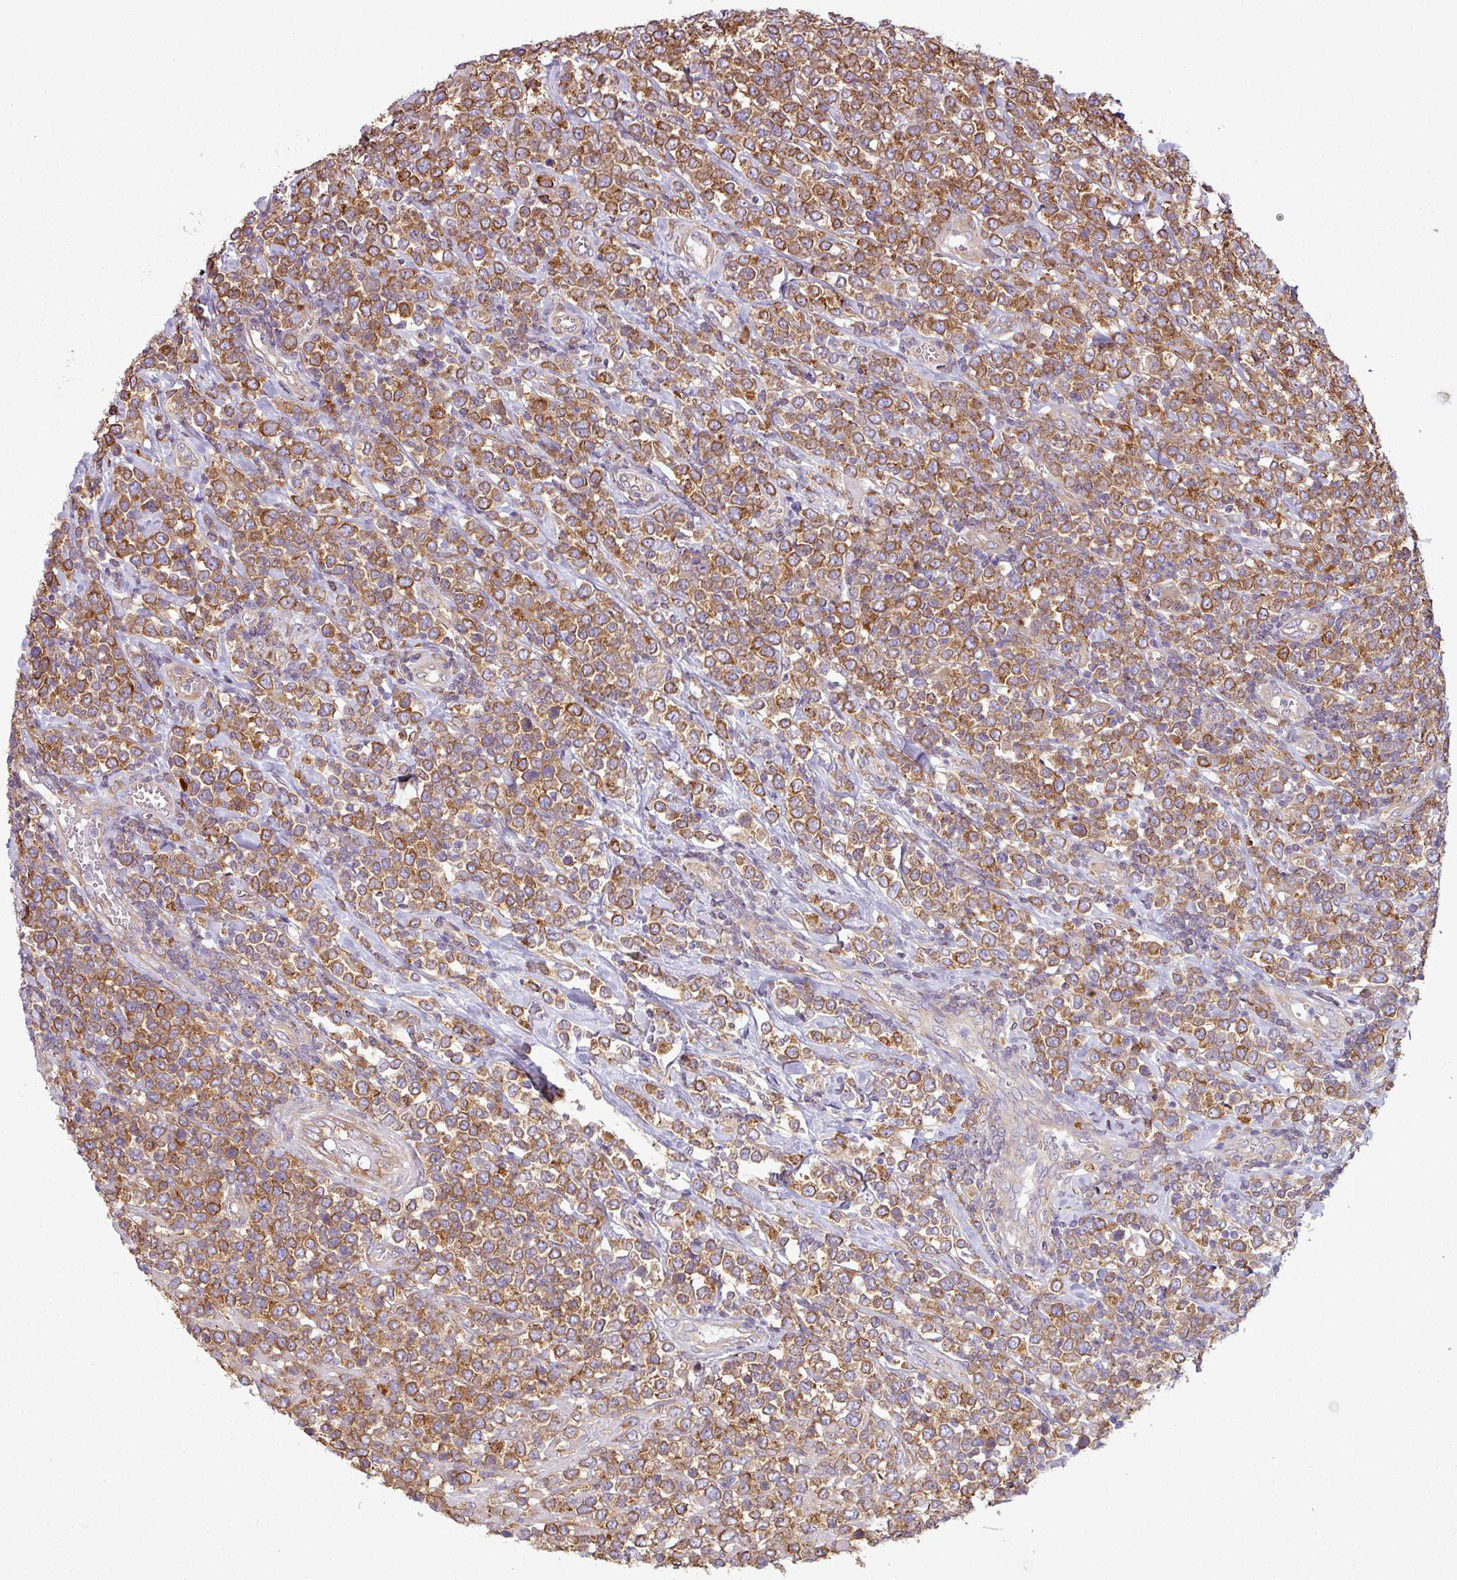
{"staining": {"intensity": "moderate", "quantity": ">75%", "location": "cytoplasmic/membranous"}, "tissue": "lymphoma", "cell_type": "Tumor cells", "image_type": "cancer", "snomed": [{"axis": "morphology", "description": "Malignant lymphoma, non-Hodgkin's type, High grade"}, {"axis": "topography", "description": "Soft tissue"}], "caption": "Protein staining reveals moderate cytoplasmic/membranous staining in approximately >75% of tumor cells in lymphoma.", "gene": "PACSIN2", "patient": {"sex": "female", "age": 56}}